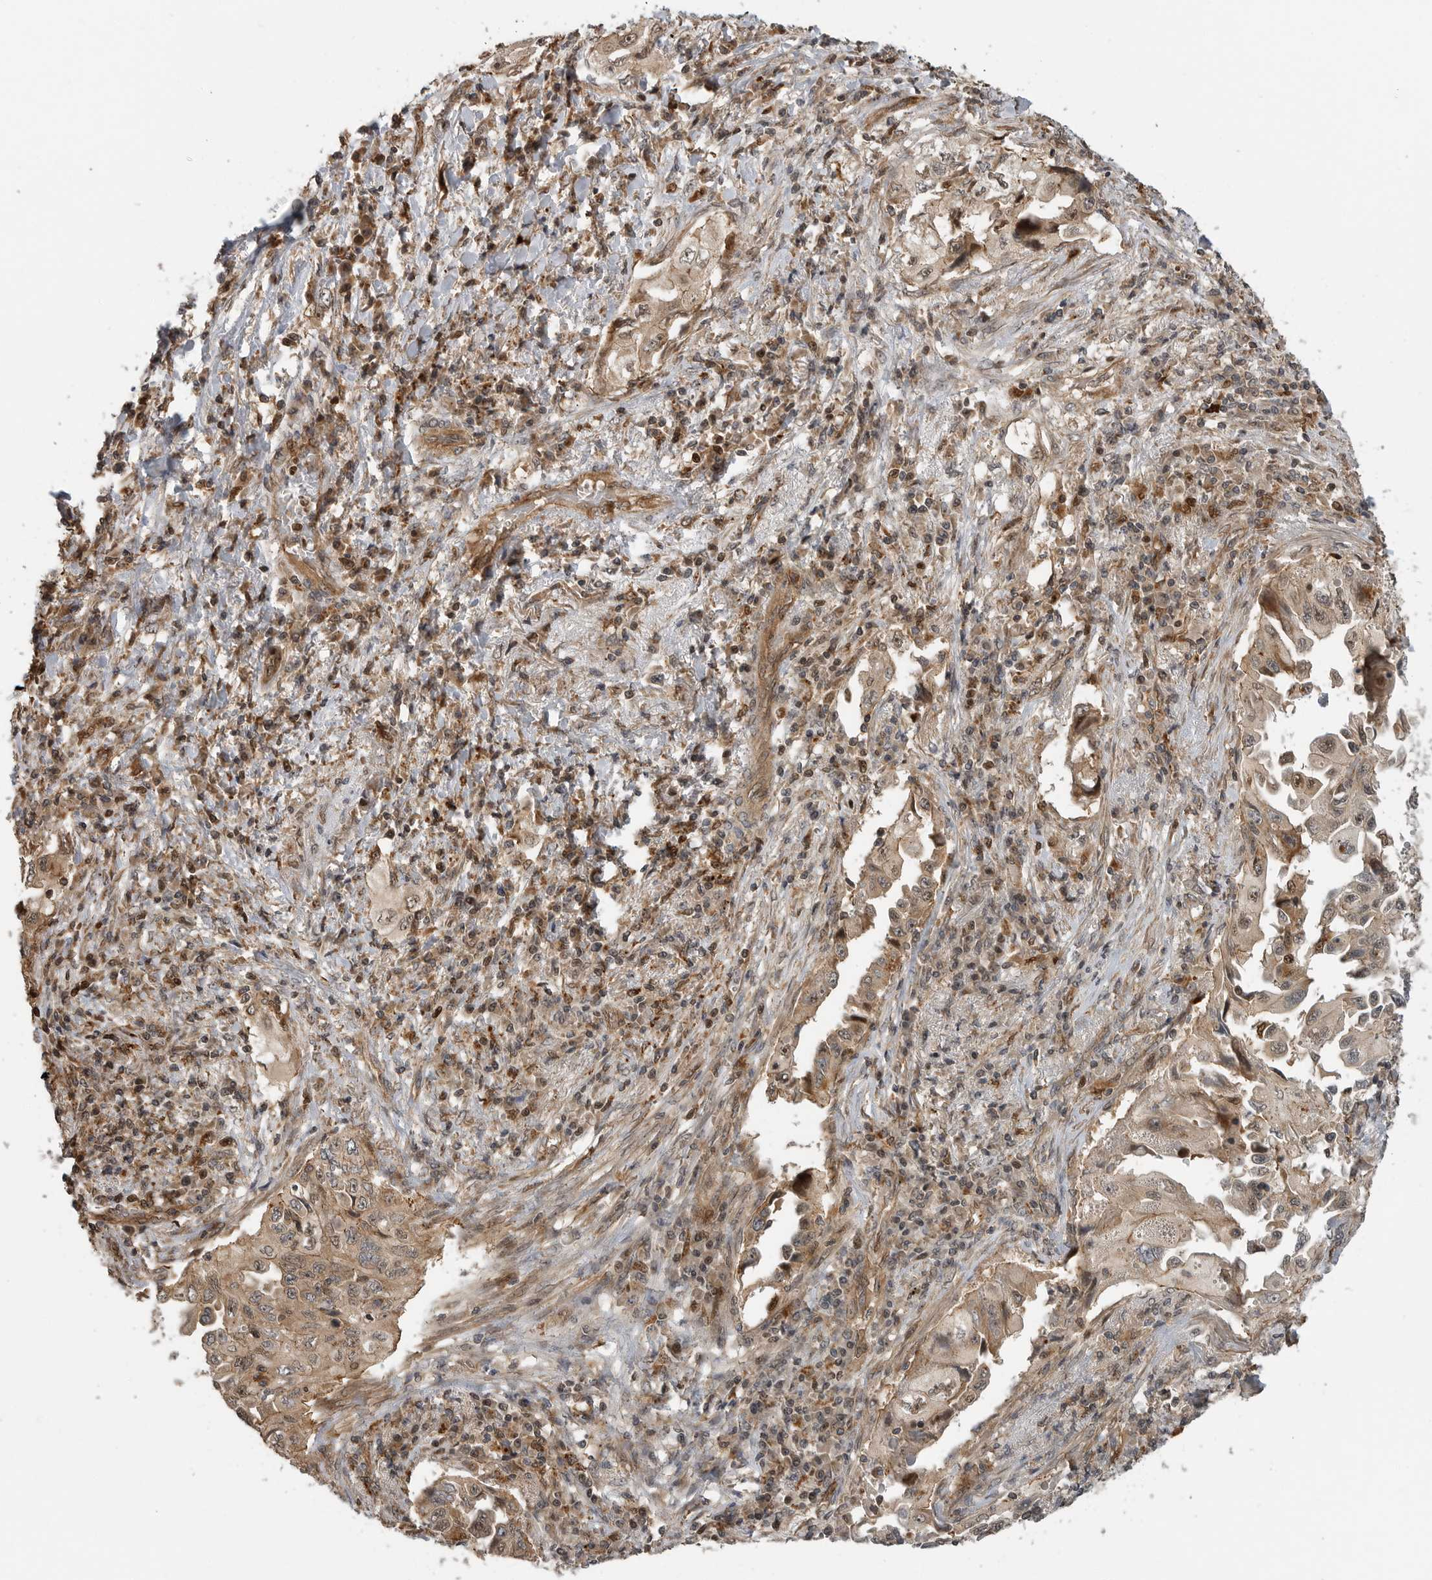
{"staining": {"intensity": "weak", "quantity": ">75%", "location": "cytoplasmic/membranous,nuclear"}, "tissue": "lung cancer", "cell_type": "Tumor cells", "image_type": "cancer", "snomed": [{"axis": "morphology", "description": "Adenocarcinoma, NOS"}, {"axis": "topography", "description": "Lung"}], "caption": "There is low levels of weak cytoplasmic/membranous and nuclear staining in tumor cells of lung cancer (adenocarcinoma), as demonstrated by immunohistochemical staining (brown color).", "gene": "STRAP", "patient": {"sex": "female", "age": 51}}